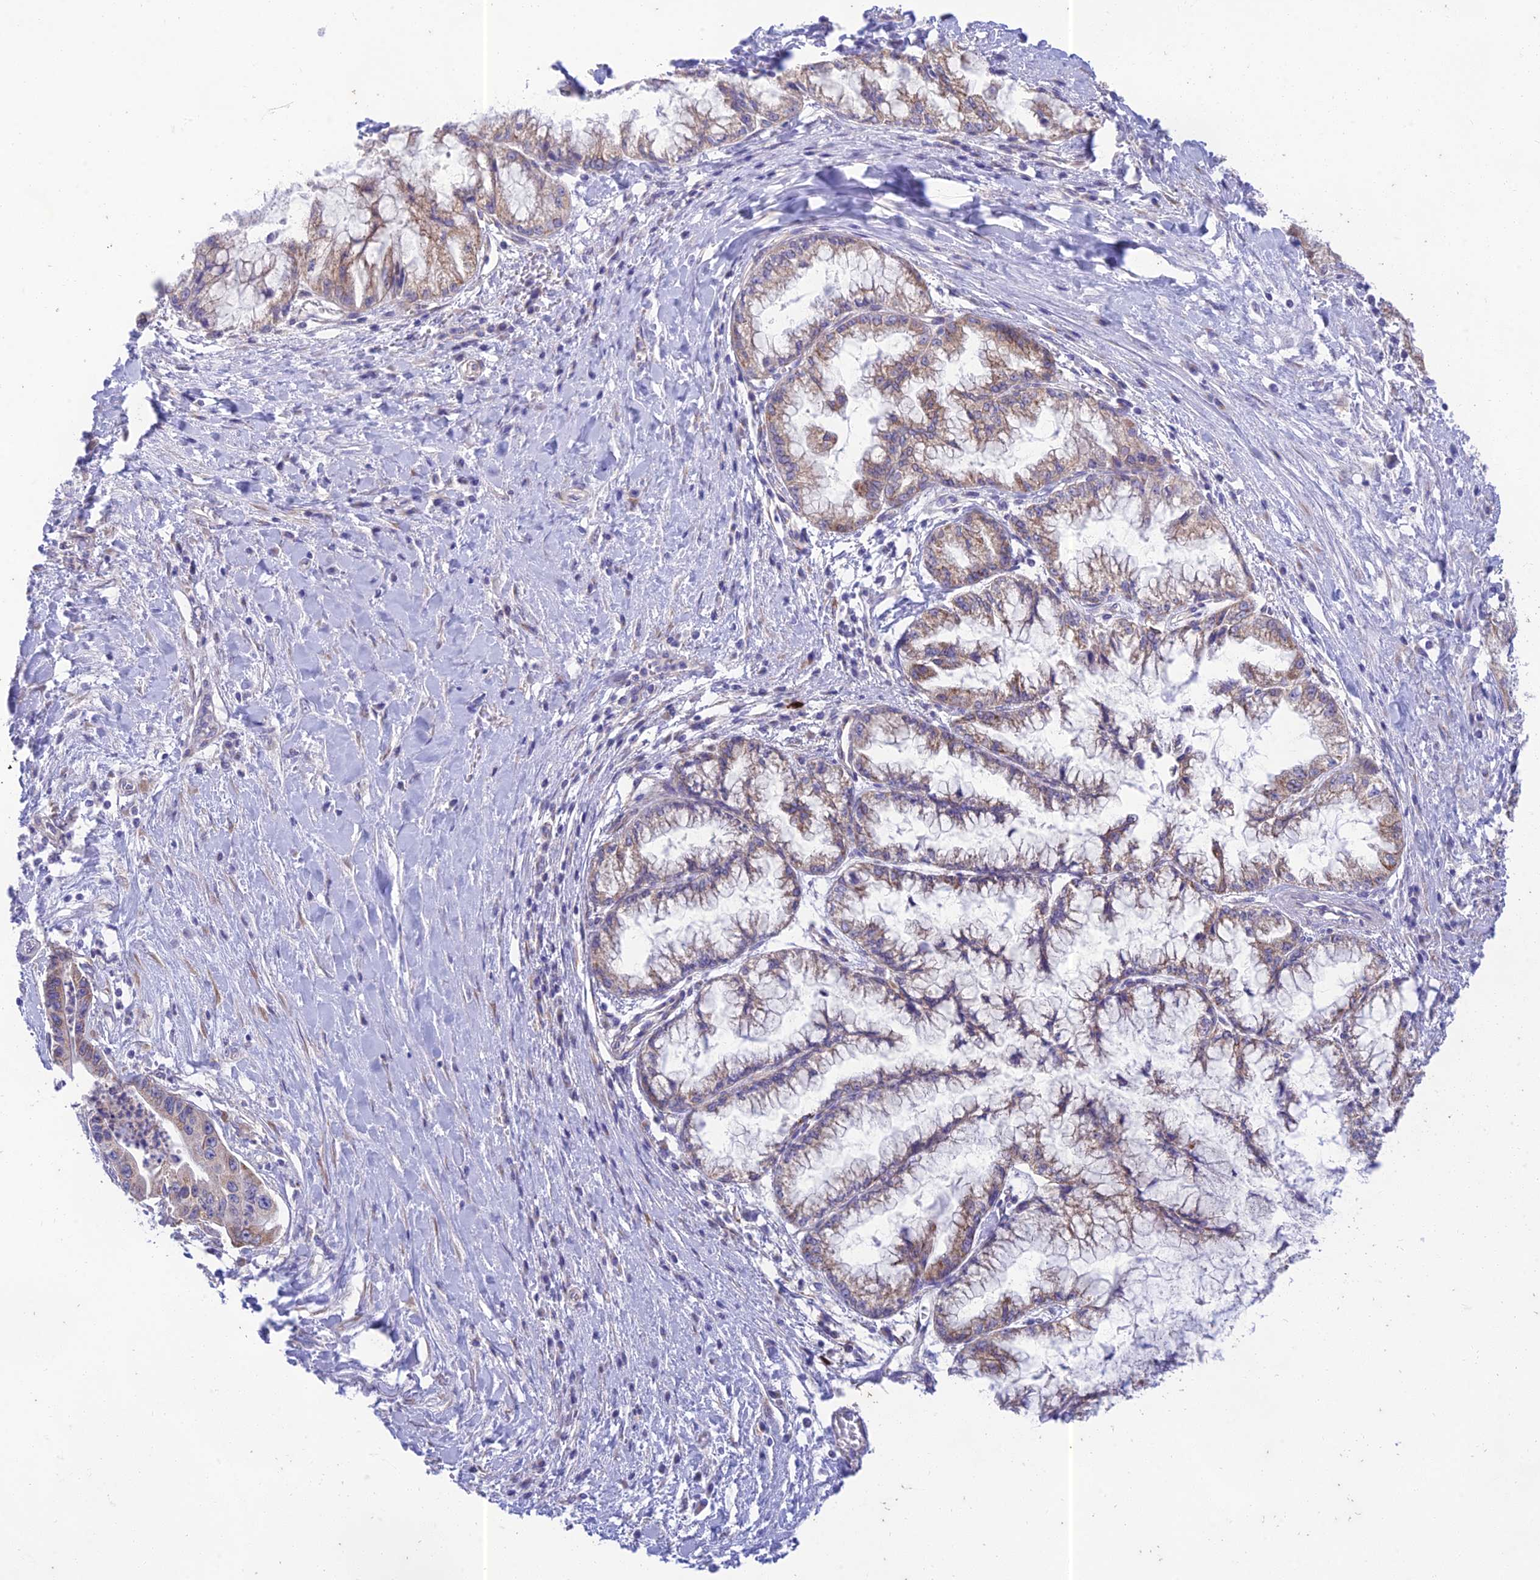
{"staining": {"intensity": "weak", "quantity": ">75%", "location": "cytoplasmic/membranous"}, "tissue": "pancreatic cancer", "cell_type": "Tumor cells", "image_type": "cancer", "snomed": [{"axis": "morphology", "description": "Adenocarcinoma, NOS"}, {"axis": "topography", "description": "Pancreas"}], "caption": "Immunohistochemistry of pancreatic cancer (adenocarcinoma) demonstrates low levels of weak cytoplasmic/membranous expression in approximately >75% of tumor cells.", "gene": "PTCD2", "patient": {"sex": "male", "age": 73}}